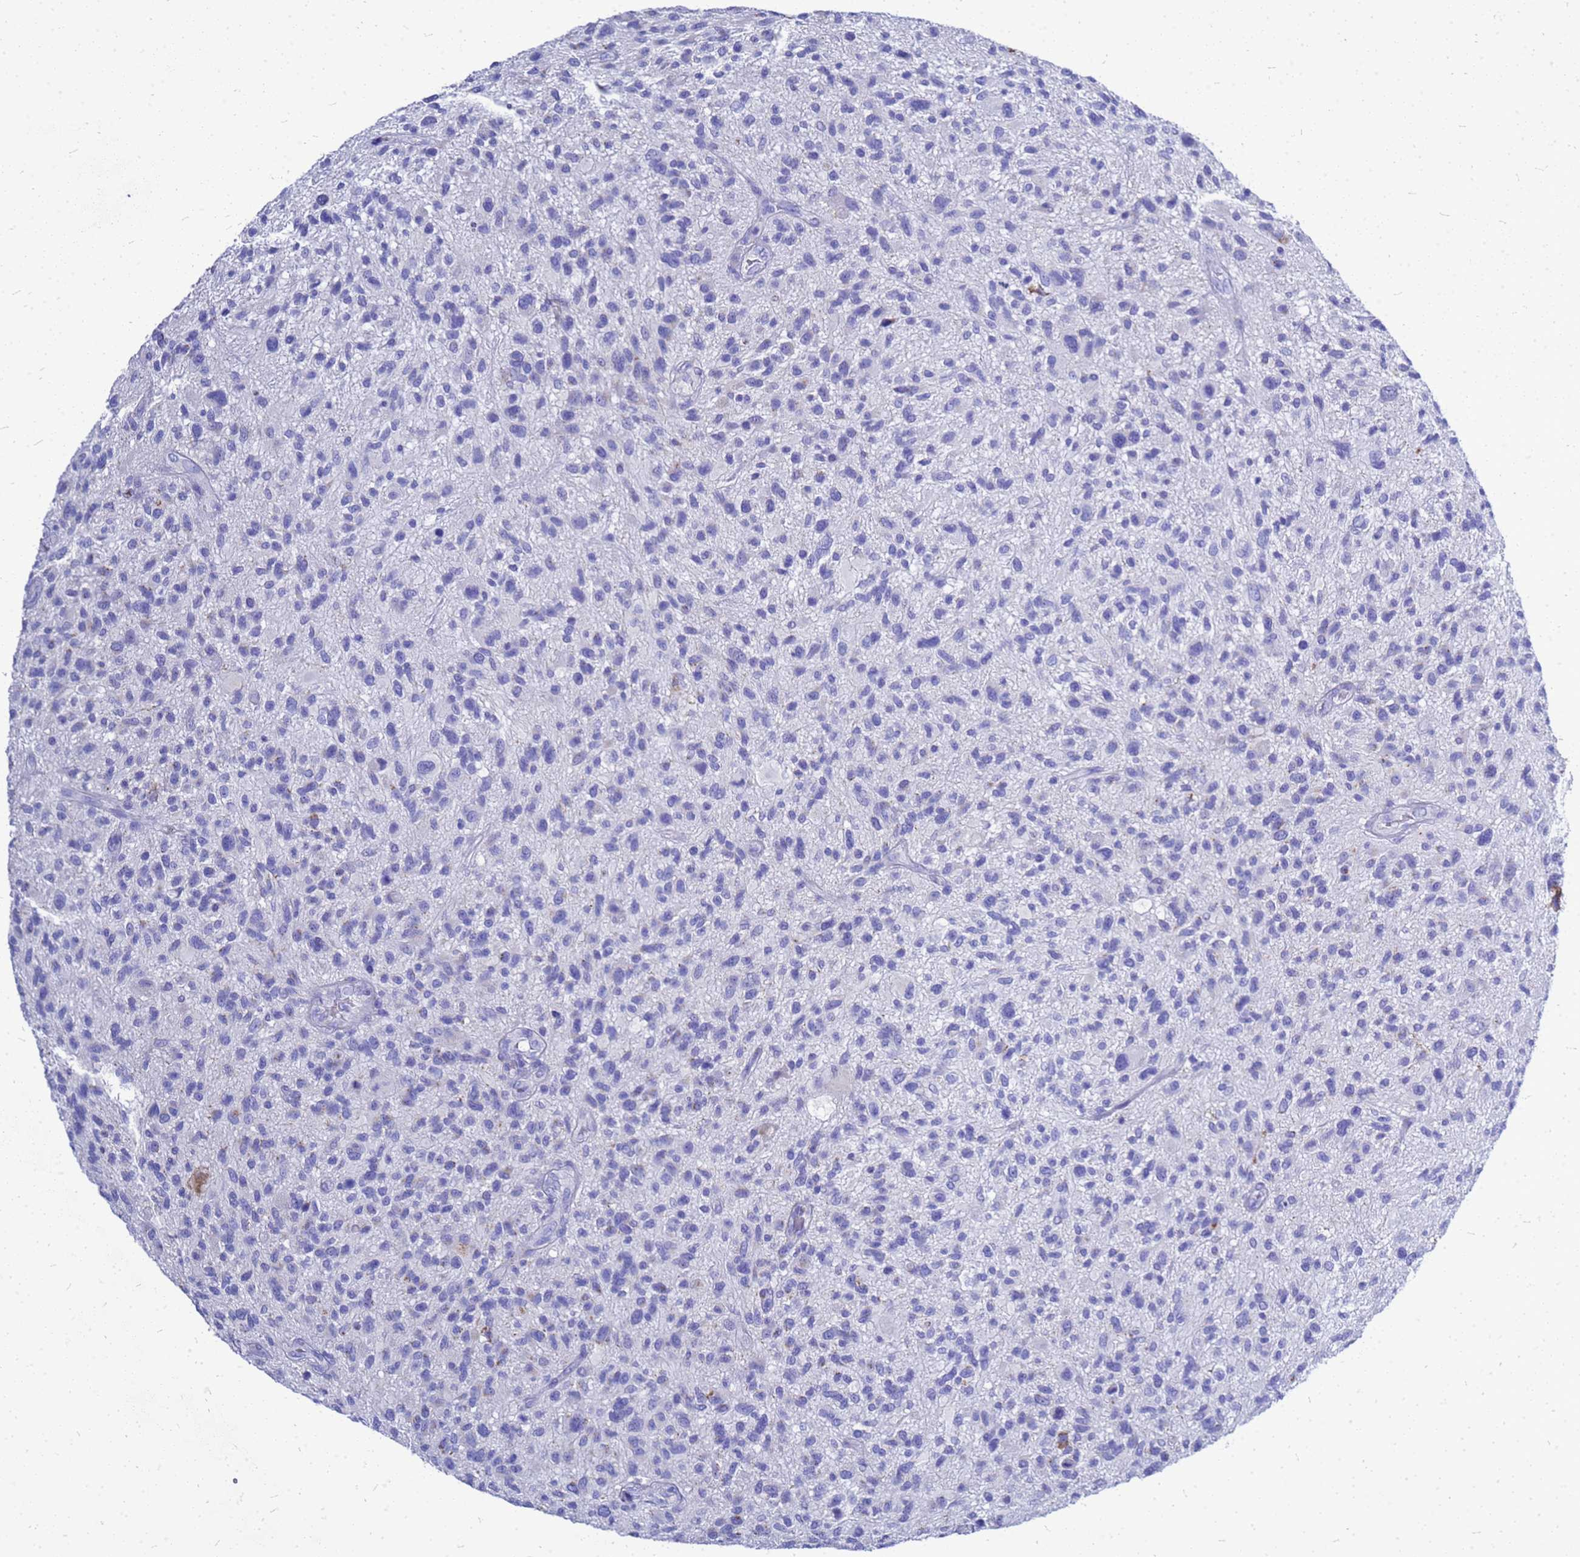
{"staining": {"intensity": "negative", "quantity": "none", "location": "none"}, "tissue": "glioma", "cell_type": "Tumor cells", "image_type": "cancer", "snomed": [{"axis": "morphology", "description": "Glioma, malignant, High grade"}, {"axis": "topography", "description": "Brain"}], "caption": "Tumor cells are negative for brown protein staining in malignant glioma (high-grade).", "gene": "OR52E2", "patient": {"sex": "male", "age": 47}}